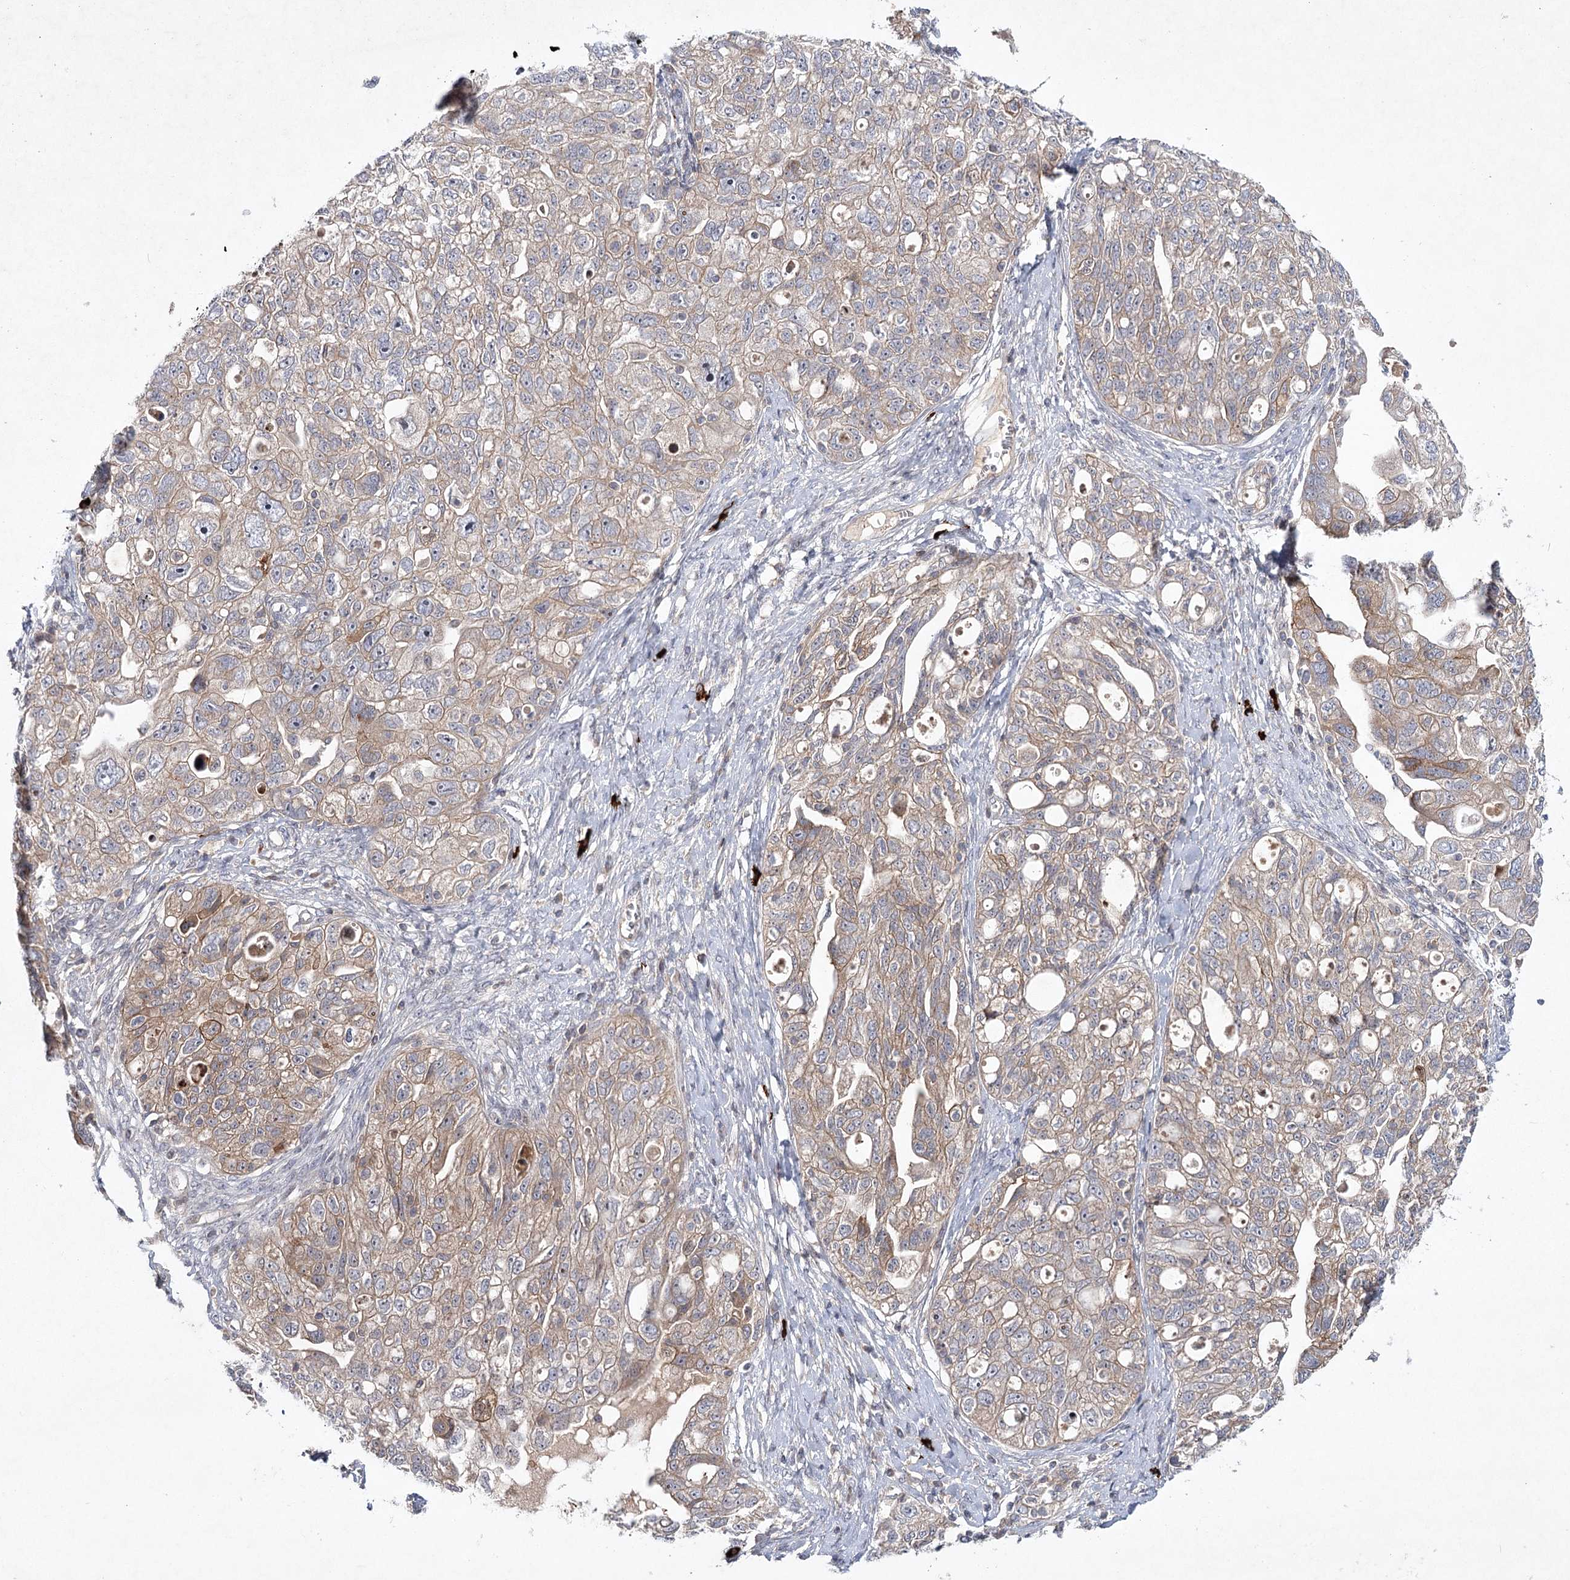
{"staining": {"intensity": "weak", "quantity": ">75%", "location": "cytoplasmic/membranous"}, "tissue": "ovarian cancer", "cell_type": "Tumor cells", "image_type": "cancer", "snomed": [{"axis": "morphology", "description": "Carcinoma, NOS"}, {"axis": "morphology", "description": "Cystadenocarcinoma, serous, NOS"}, {"axis": "topography", "description": "Ovary"}], "caption": "A high-resolution image shows immunohistochemistry (IHC) staining of carcinoma (ovarian), which exhibits weak cytoplasmic/membranous positivity in approximately >75% of tumor cells.", "gene": "MAP3K13", "patient": {"sex": "female", "age": 69}}